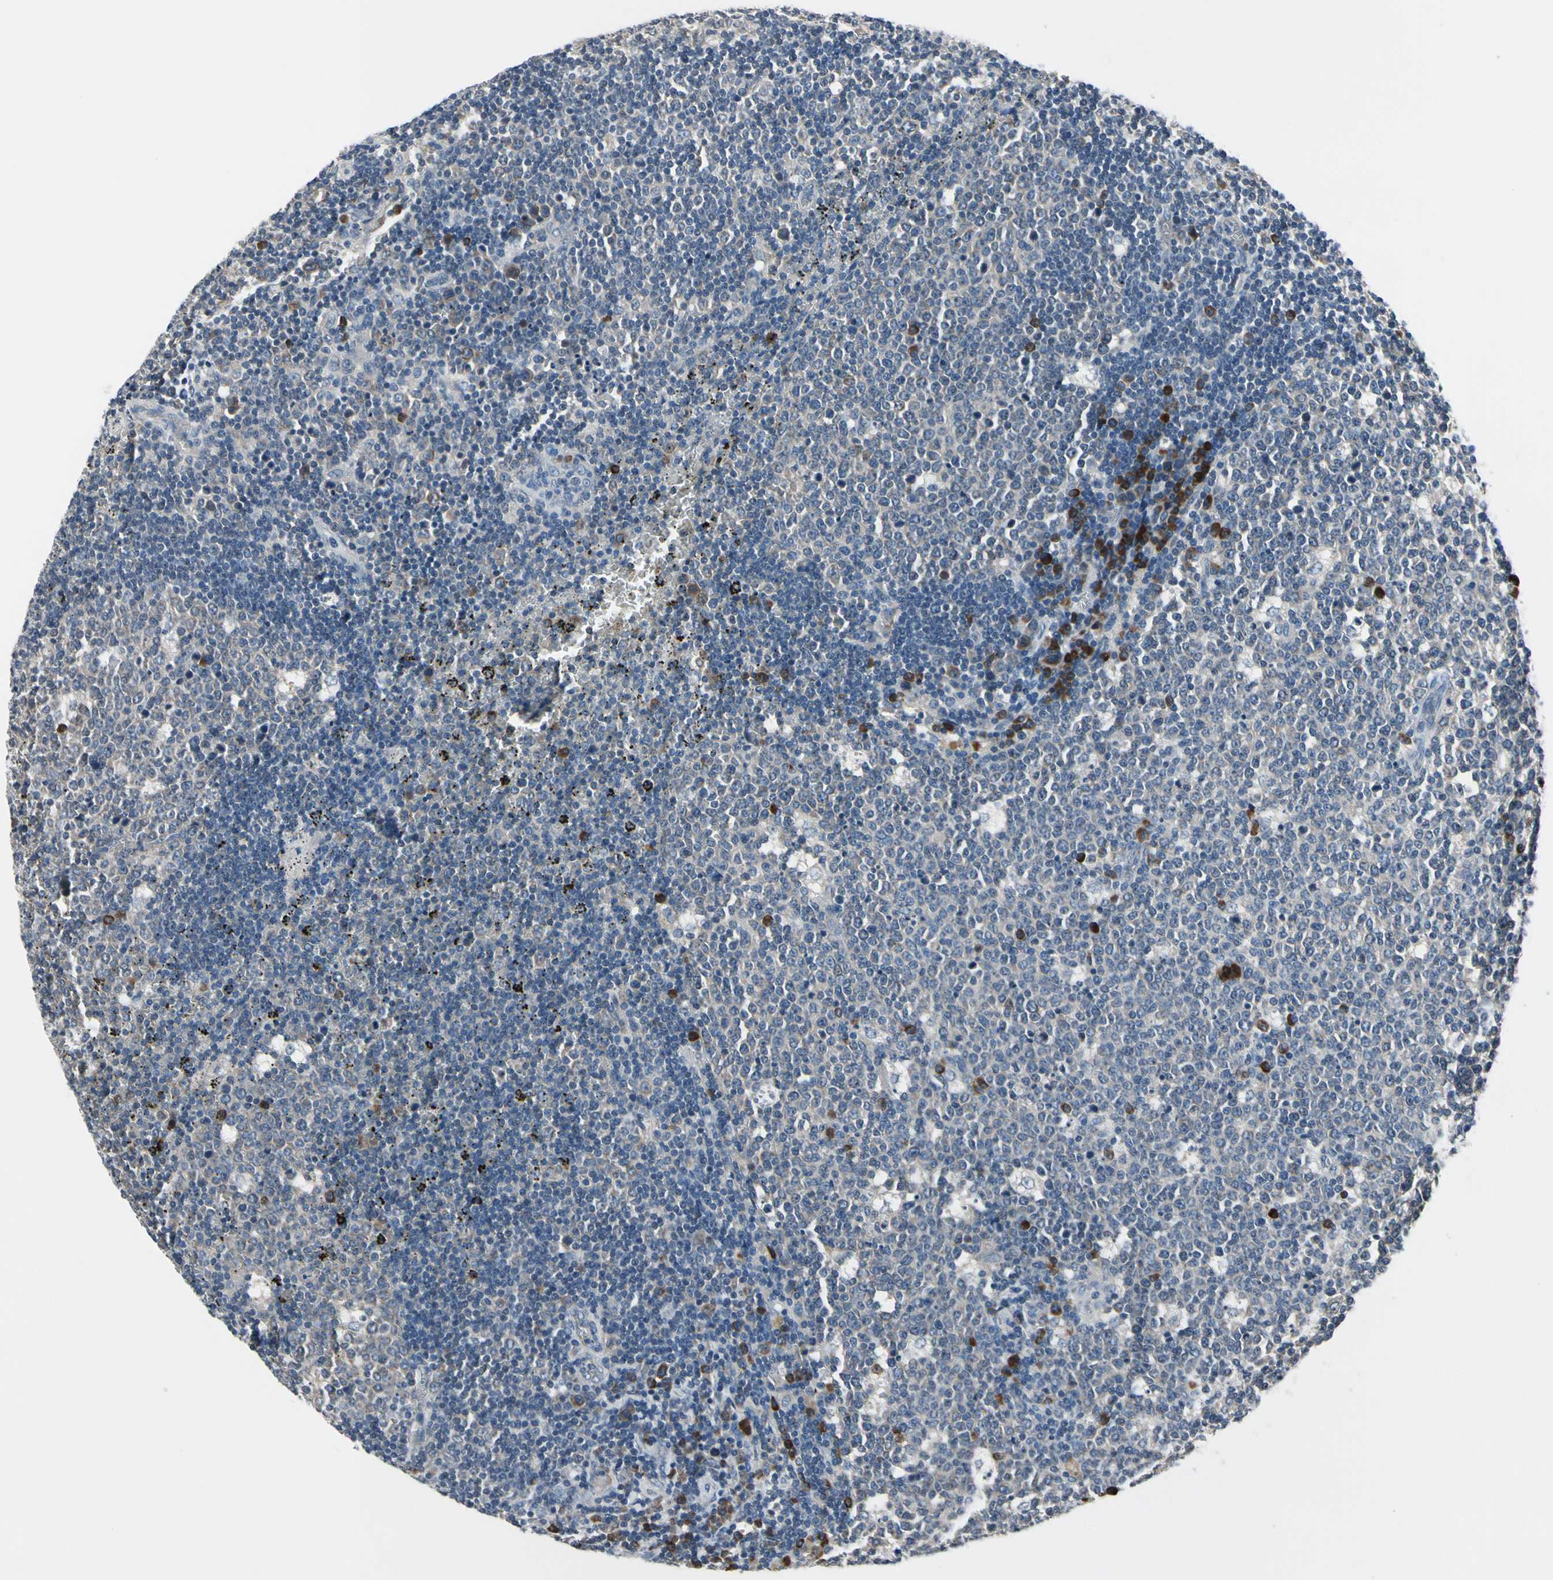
{"staining": {"intensity": "strong", "quantity": "<25%", "location": "cytoplasmic/membranous"}, "tissue": "lymph node", "cell_type": "Germinal center cells", "image_type": "normal", "snomed": [{"axis": "morphology", "description": "Normal tissue, NOS"}, {"axis": "topography", "description": "Lymph node"}, {"axis": "topography", "description": "Salivary gland"}], "caption": "Immunohistochemistry of normal human lymph node exhibits medium levels of strong cytoplasmic/membranous staining in approximately <25% of germinal center cells. Using DAB (brown) and hematoxylin (blue) stains, captured at high magnification using brightfield microscopy.", "gene": "SELENOK", "patient": {"sex": "male", "age": 8}}